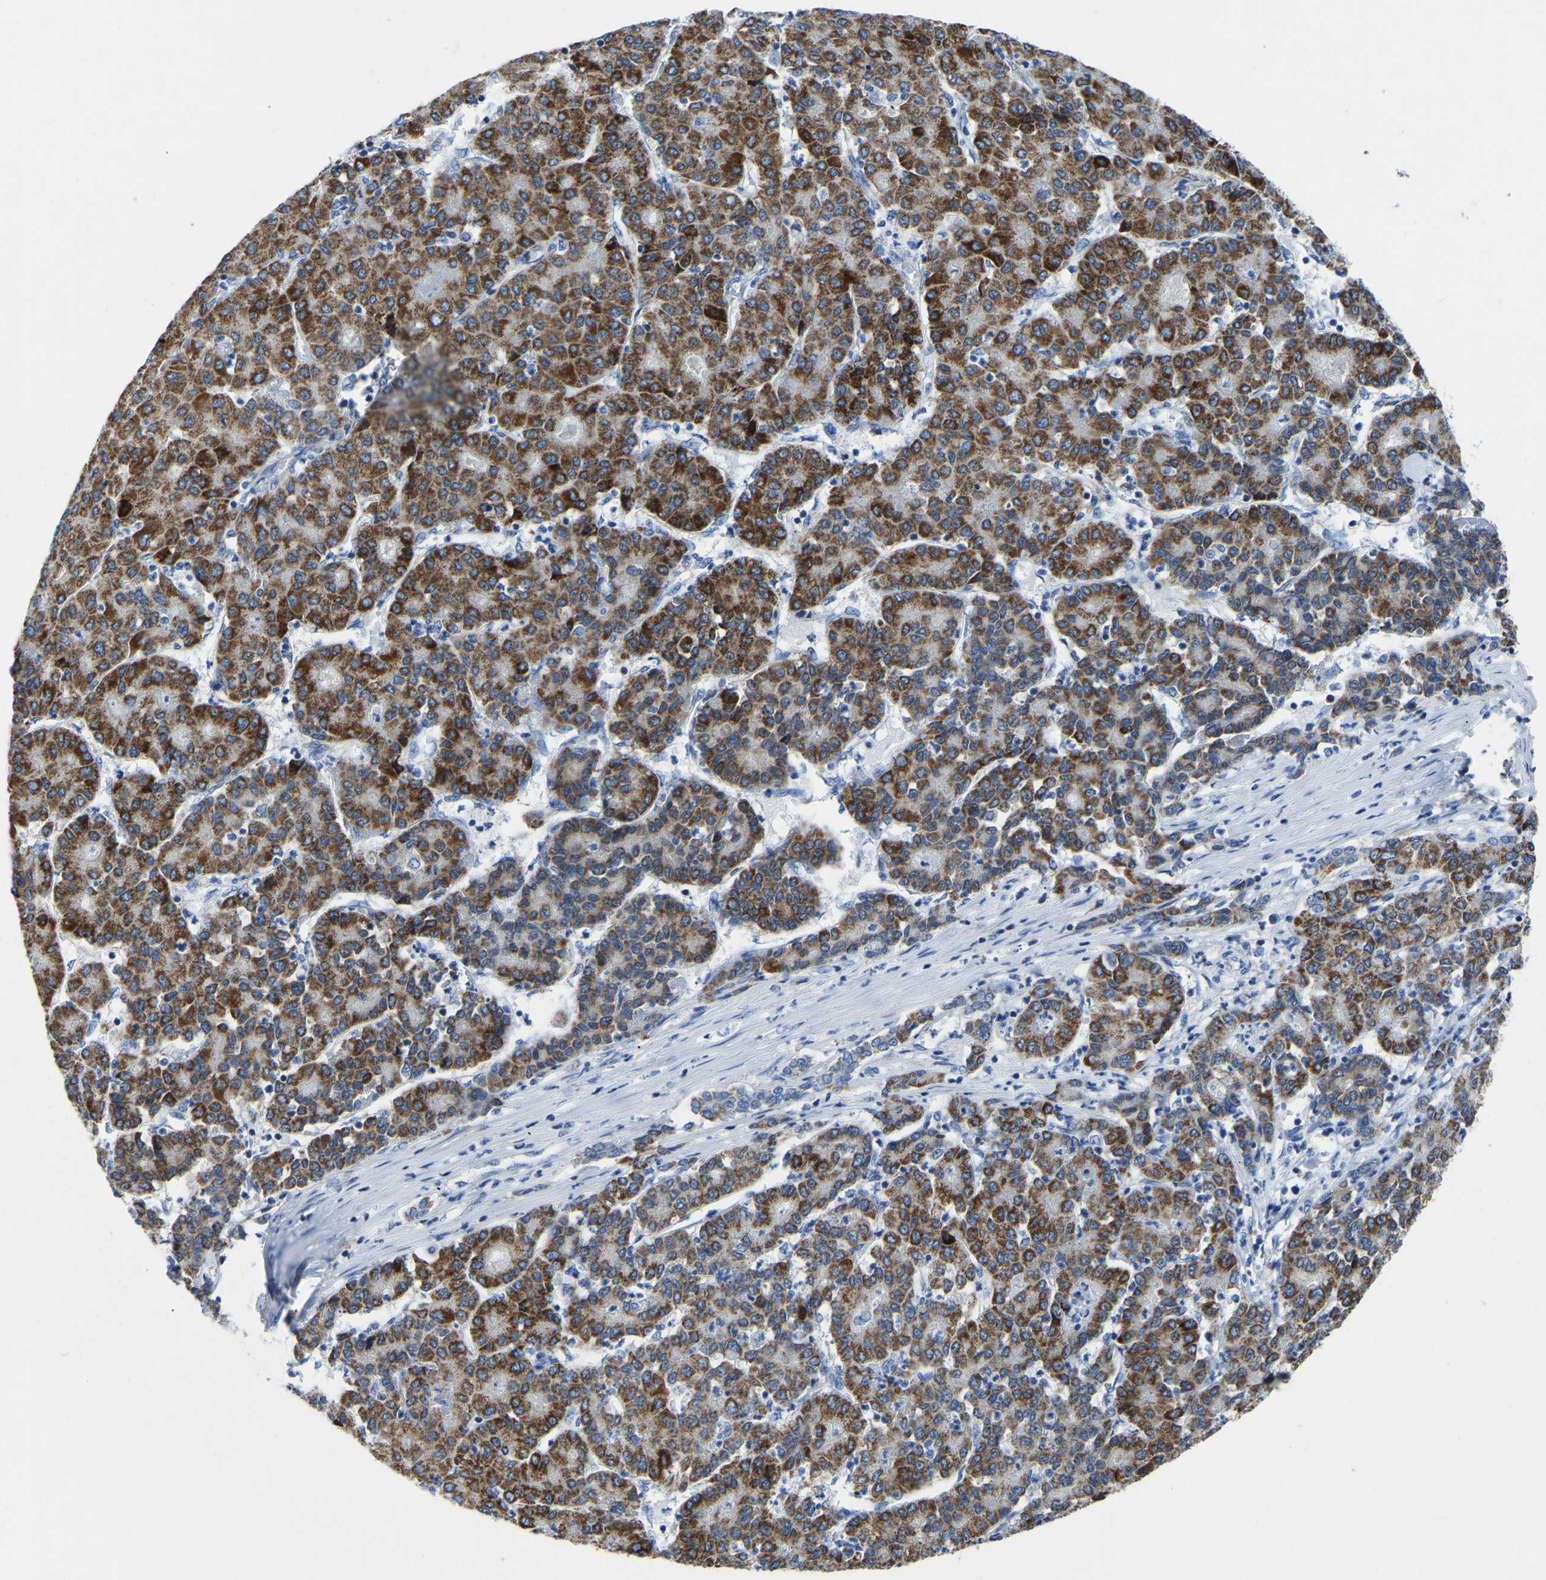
{"staining": {"intensity": "strong", "quantity": ">75%", "location": "cytoplasmic/membranous"}, "tissue": "liver cancer", "cell_type": "Tumor cells", "image_type": "cancer", "snomed": [{"axis": "morphology", "description": "Carcinoma, Hepatocellular, NOS"}, {"axis": "topography", "description": "Liver"}], "caption": "IHC photomicrograph of human hepatocellular carcinoma (liver) stained for a protein (brown), which exhibits high levels of strong cytoplasmic/membranous staining in approximately >75% of tumor cells.", "gene": "ETFA", "patient": {"sex": "male", "age": 65}}